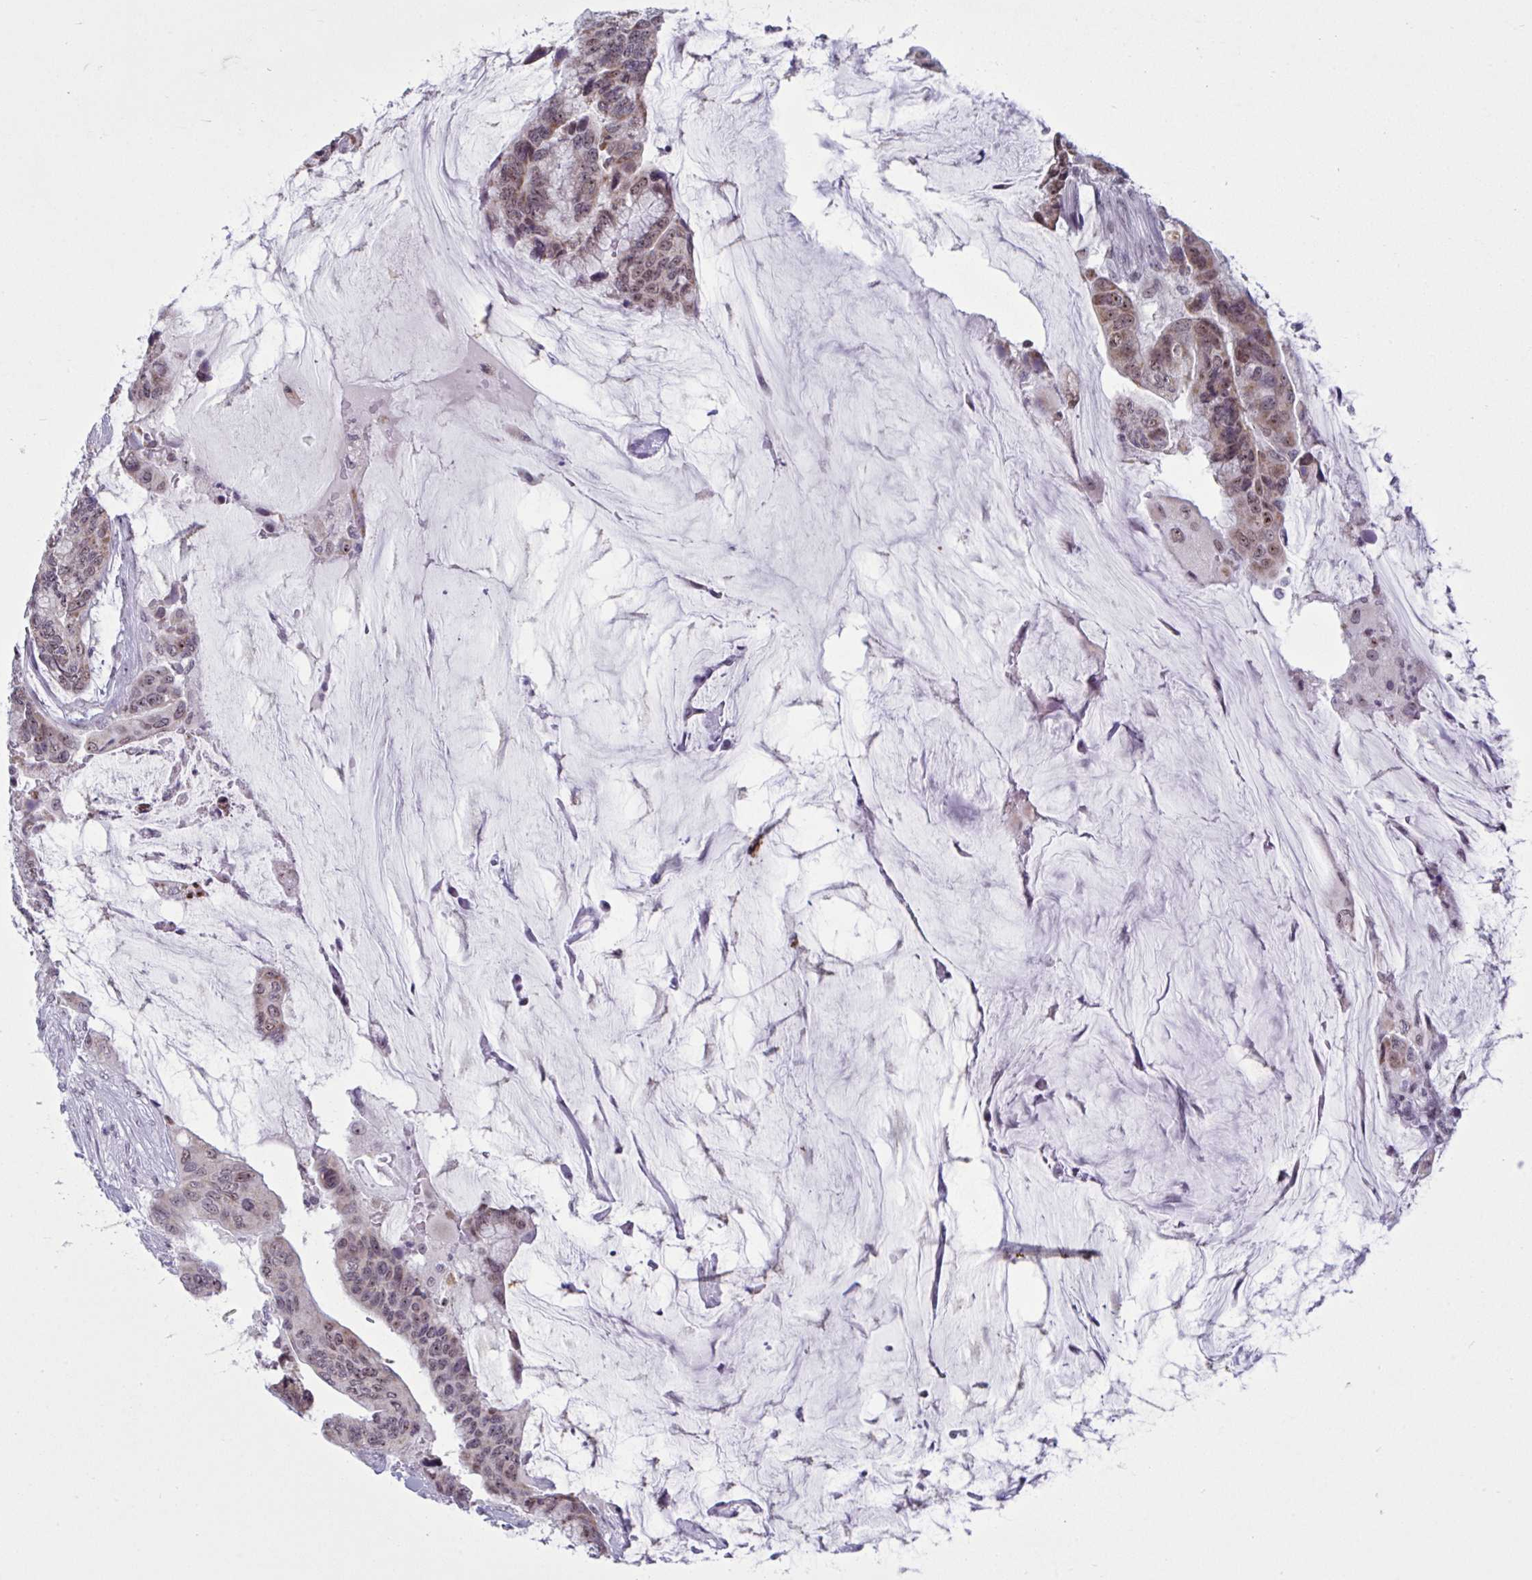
{"staining": {"intensity": "weak", "quantity": ">75%", "location": "nuclear"}, "tissue": "colorectal cancer", "cell_type": "Tumor cells", "image_type": "cancer", "snomed": [{"axis": "morphology", "description": "Adenocarcinoma, NOS"}, {"axis": "topography", "description": "Rectum"}], "caption": "Human colorectal cancer stained with a brown dye shows weak nuclear positive expression in approximately >75% of tumor cells.", "gene": "TGM6", "patient": {"sex": "female", "age": 59}}